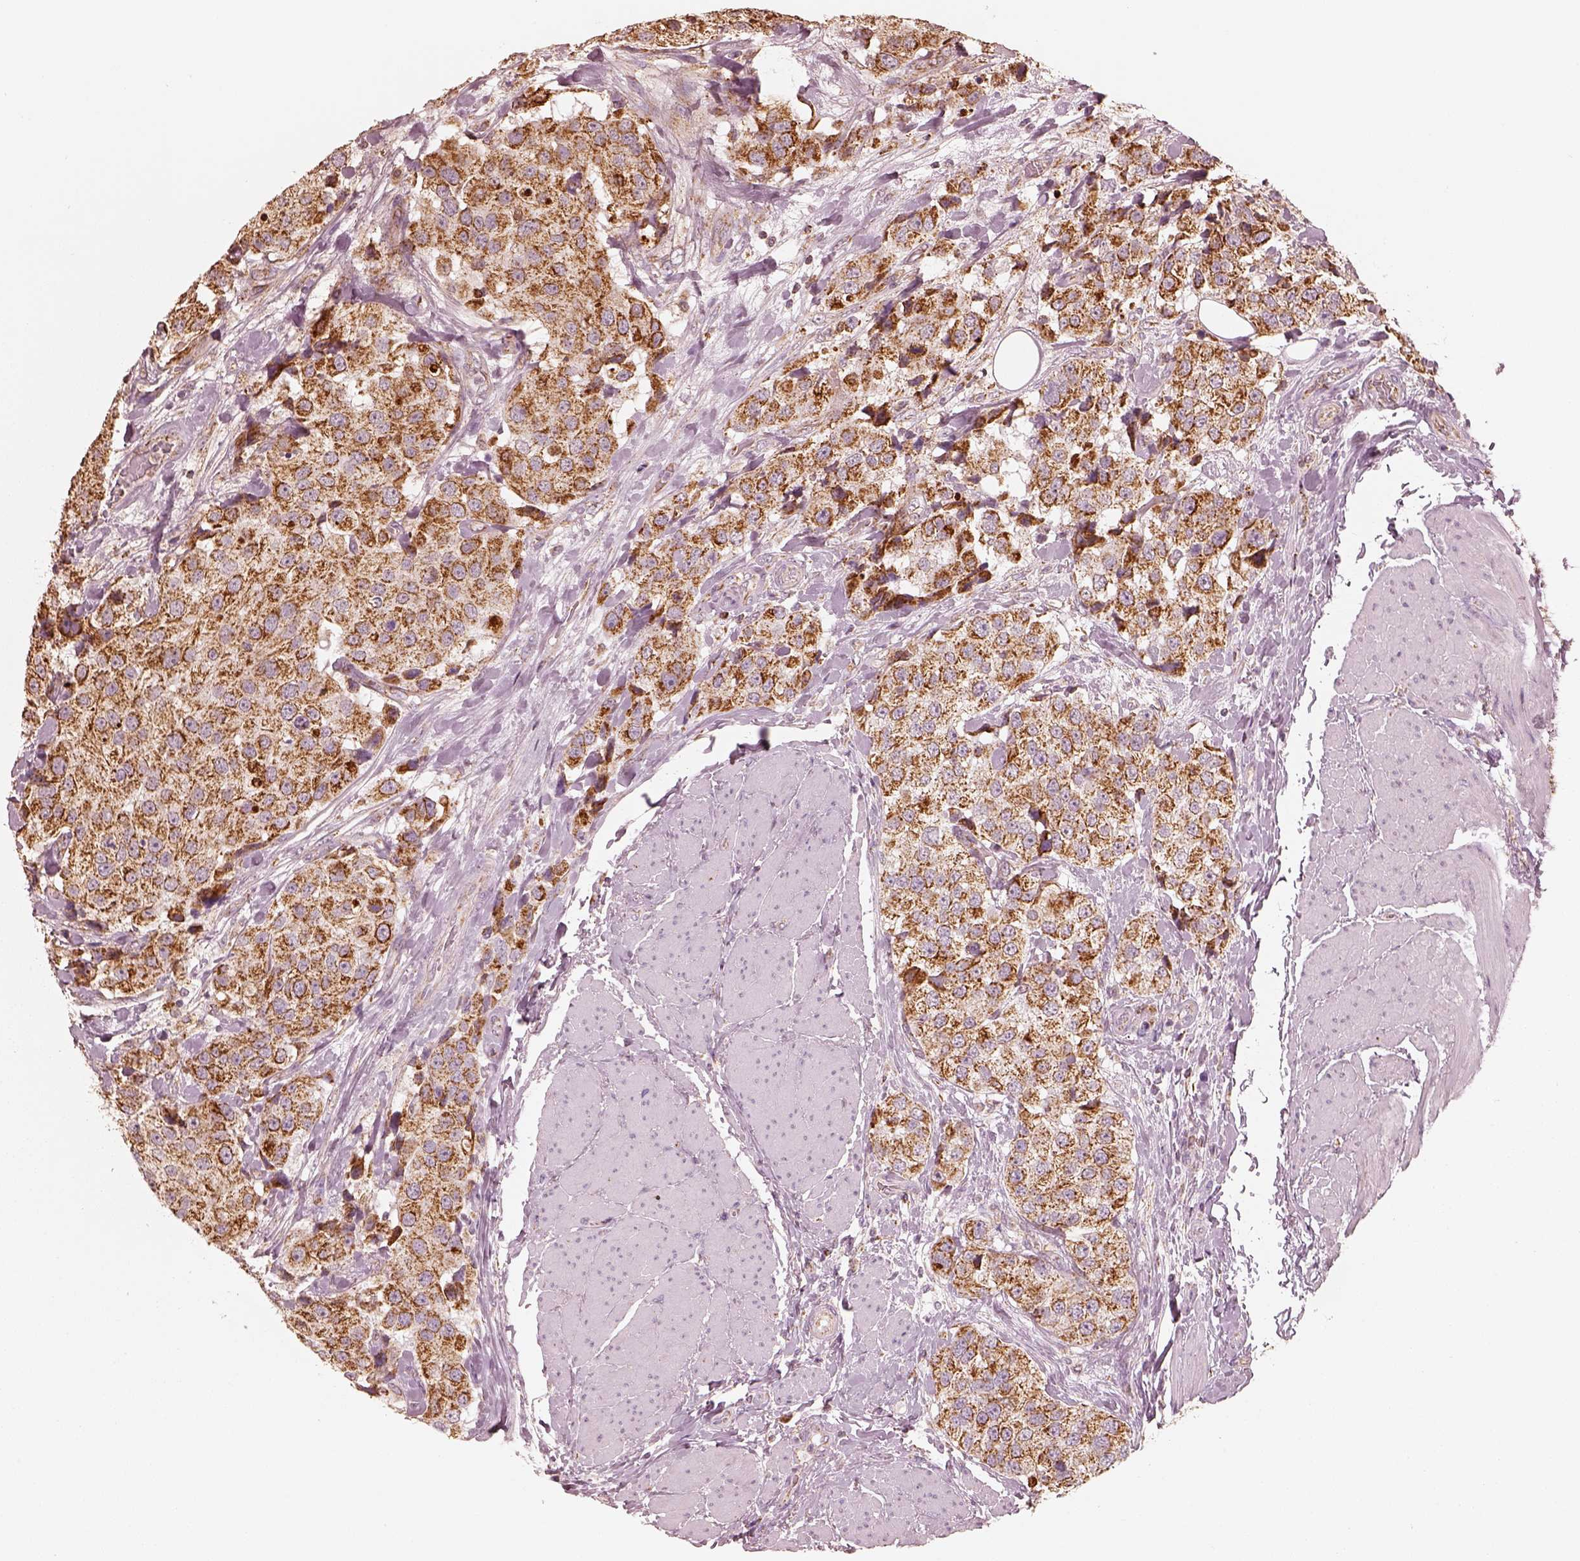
{"staining": {"intensity": "strong", "quantity": ">75%", "location": "cytoplasmic/membranous"}, "tissue": "urothelial cancer", "cell_type": "Tumor cells", "image_type": "cancer", "snomed": [{"axis": "morphology", "description": "Urothelial carcinoma, High grade"}, {"axis": "topography", "description": "Urinary bladder"}], "caption": "A photomicrograph showing strong cytoplasmic/membranous positivity in about >75% of tumor cells in high-grade urothelial carcinoma, as visualized by brown immunohistochemical staining.", "gene": "ENTPD6", "patient": {"sex": "female", "age": 64}}